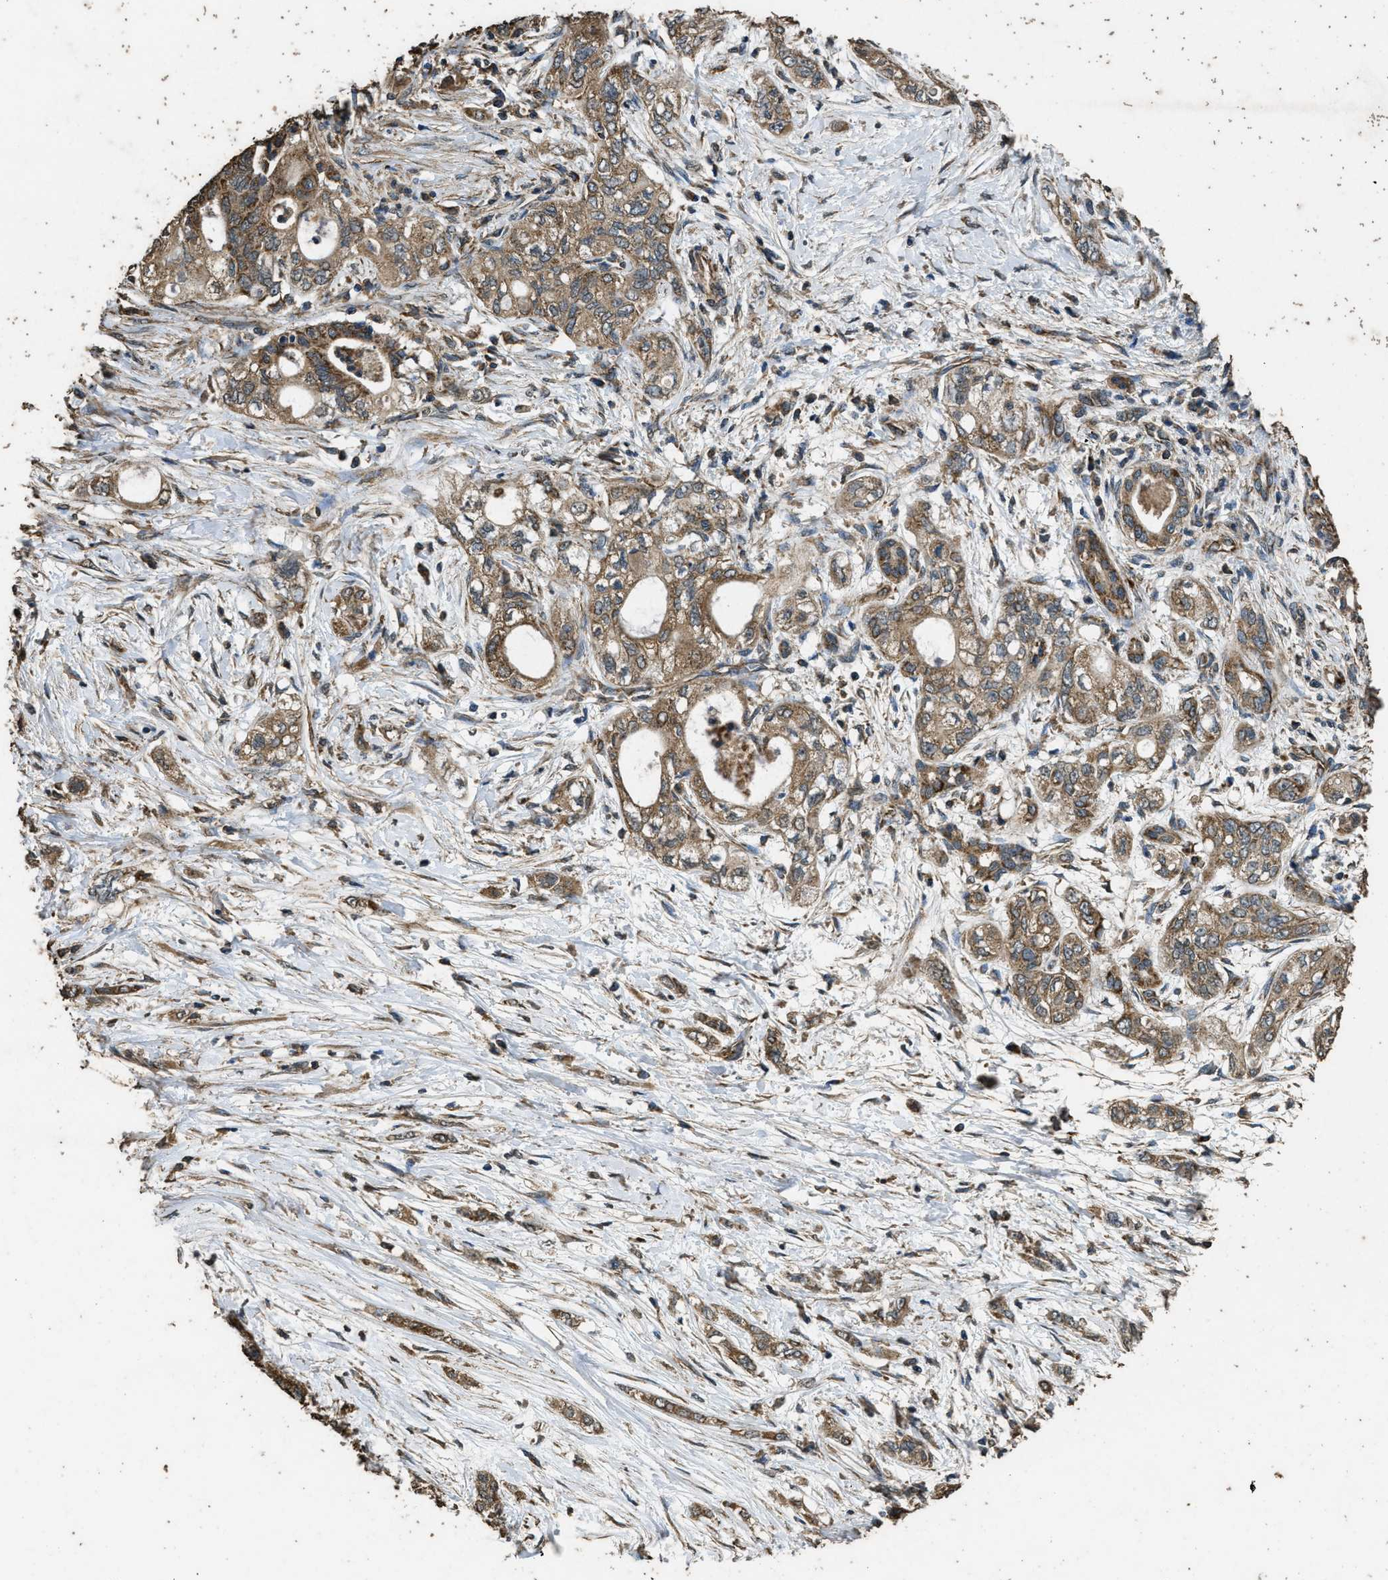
{"staining": {"intensity": "moderate", "quantity": ">75%", "location": "cytoplasmic/membranous"}, "tissue": "pancreatic cancer", "cell_type": "Tumor cells", "image_type": "cancer", "snomed": [{"axis": "morphology", "description": "Adenocarcinoma, NOS"}, {"axis": "topography", "description": "Pancreas"}], "caption": "Pancreatic adenocarcinoma stained with a protein marker demonstrates moderate staining in tumor cells.", "gene": "CYRIA", "patient": {"sex": "male", "age": 70}}